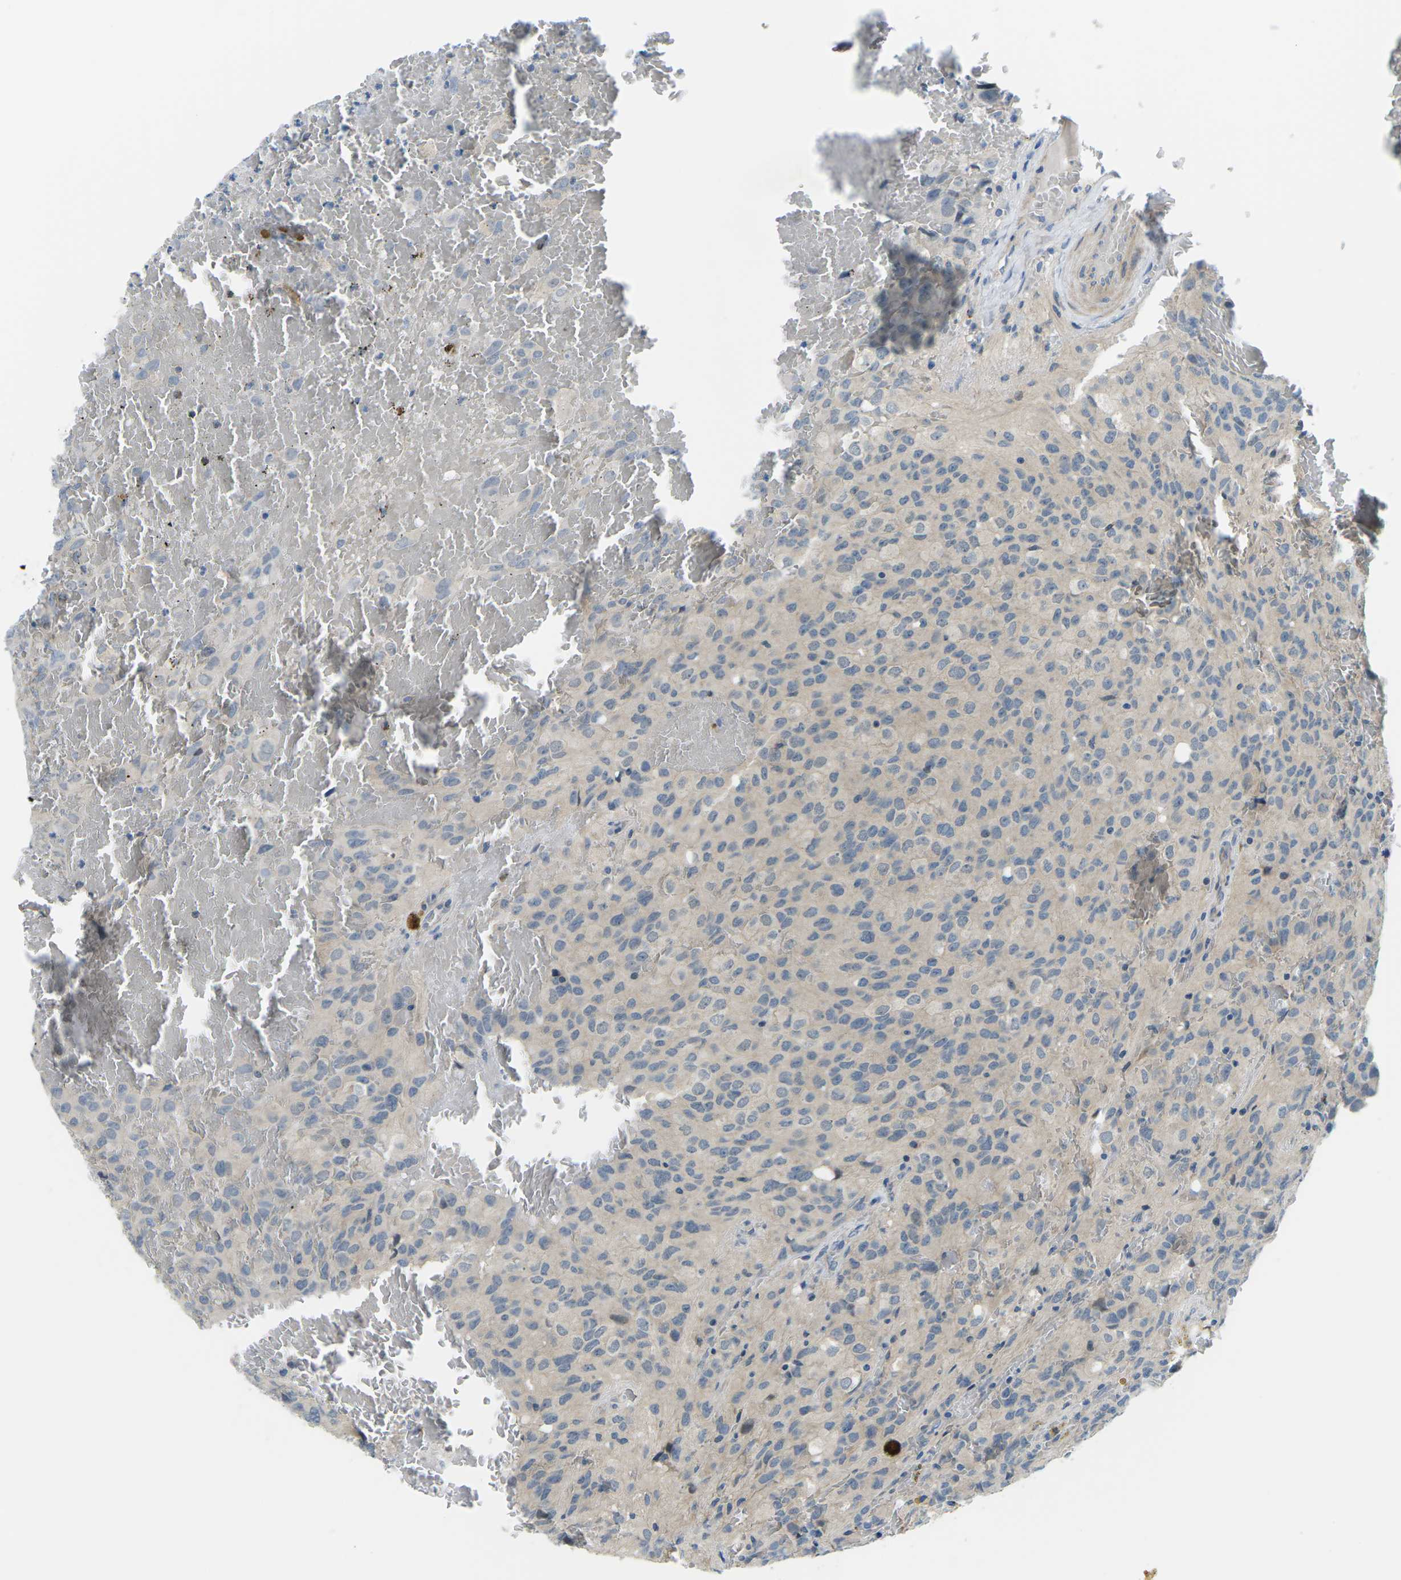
{"staining": {"intensity": "negative", "quantity": "none", "location": "none"}, "tissue": "glioma", "cell_type": "Tumor cells", "image_type": "cancer", "snomed": [{"axis": "morphology", "description": "Glioma, malignant, High grade"}, {"axis": "topography", "description": "Brain"}], "caption": "This is an immunohistochemistry histopathology image of human malignant glioma (high-grade). There is no staining in tumor cells.", "gene": "CTNND1", "patient": {"sex": "male", "age": 32}}